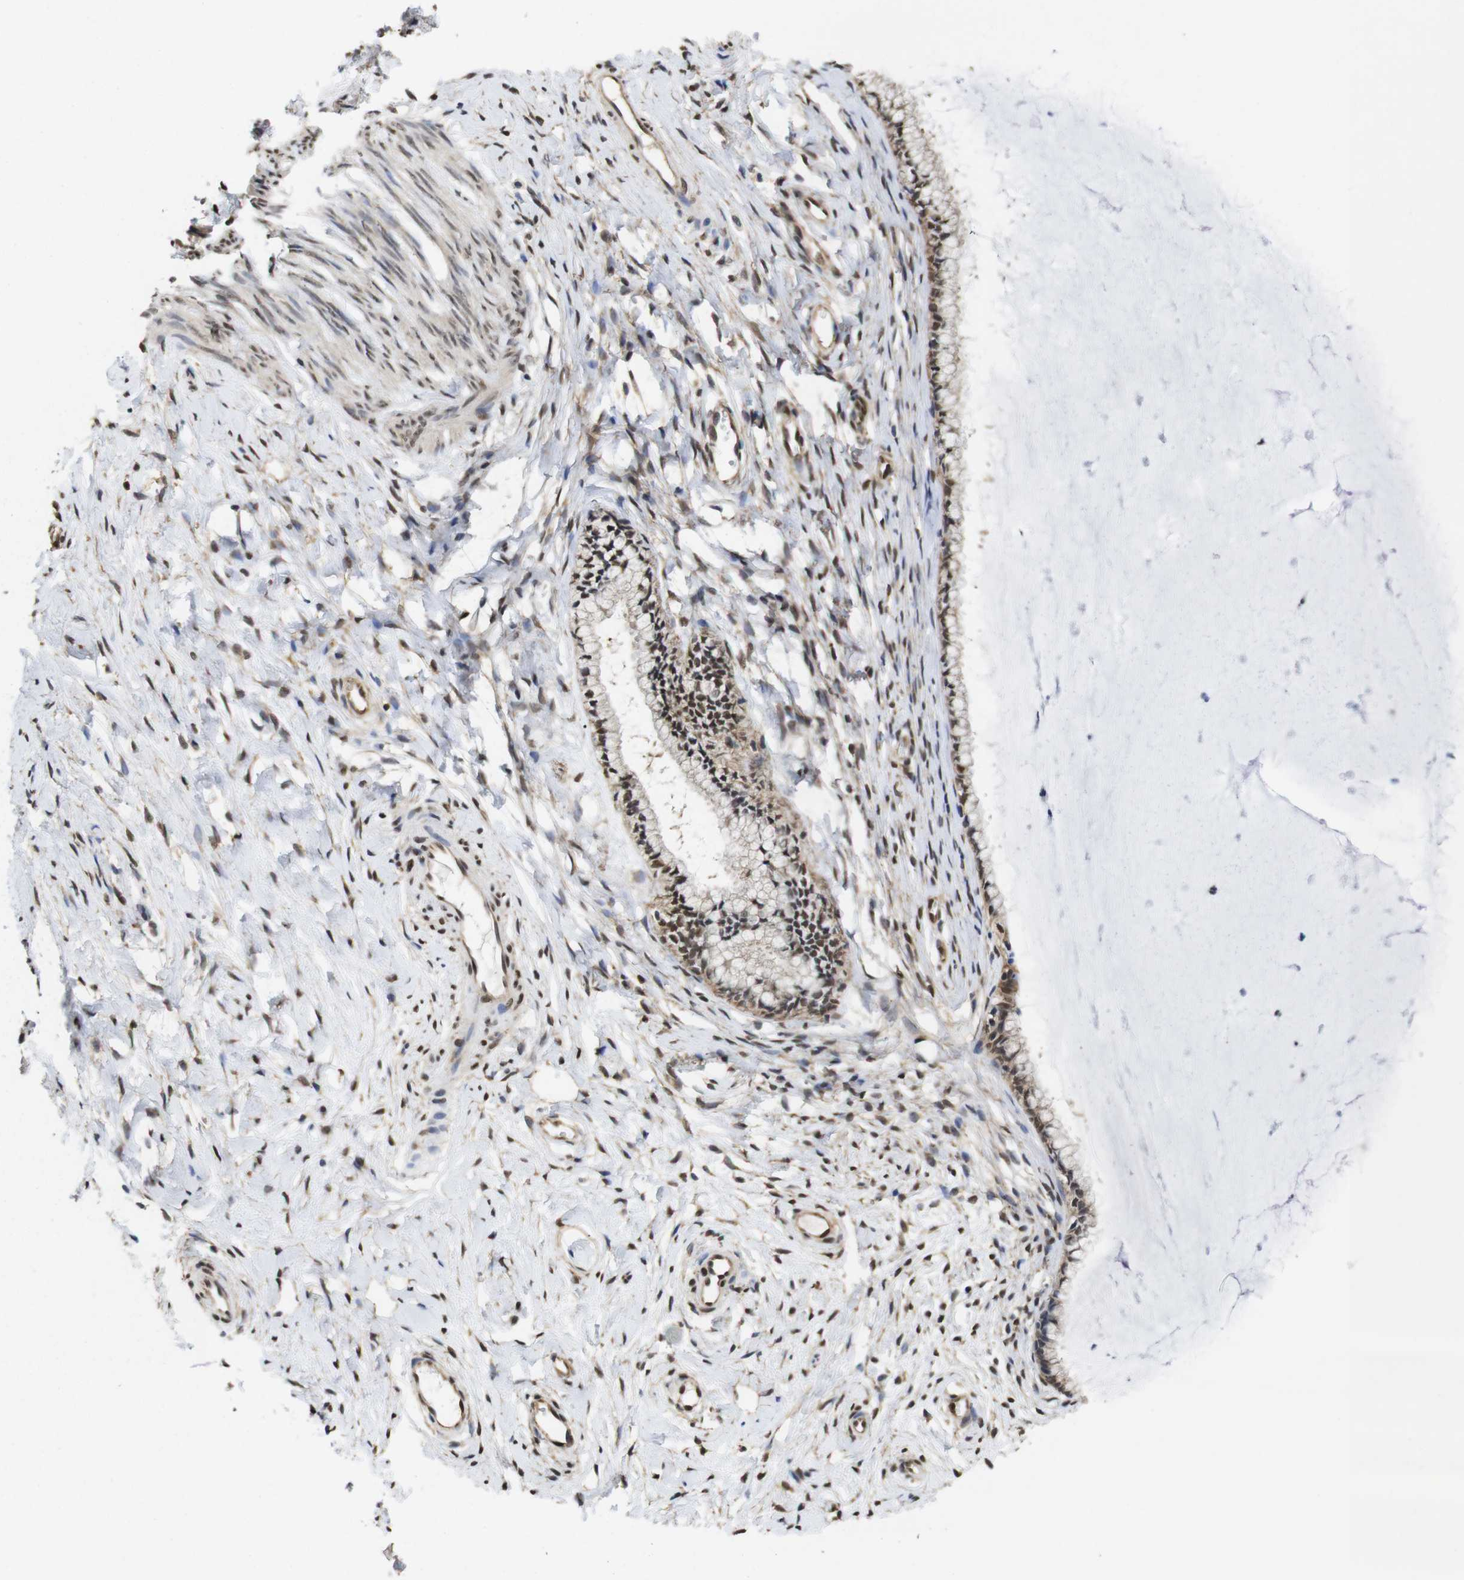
{"staining": {"intensity": "moderate", "quantity": ">75%", "location": "cytoplasmic/membranous,nuclear"}, "tissue": "cervix", "cell_type": "Glandular cells", "image_type": "normal", "snomed": [{"axis": "morphology", "description": "Normal tissue, NOS"}, {"axis": "topography", "description": "Cervix"}], "caption": "Immunohistochemistry image of normal cervix: human cervix stained using immunohistochemistry (IHC) exhibits medium levels of moderate protein expression localized specifically in the cytoplasmic/membranous,nuclear of glandular cells, appearing as a cytoplasmic/membranous,nuclear brown color.", "gene": "SUMO3", "patient": {"sex": "female", "age": 65}}